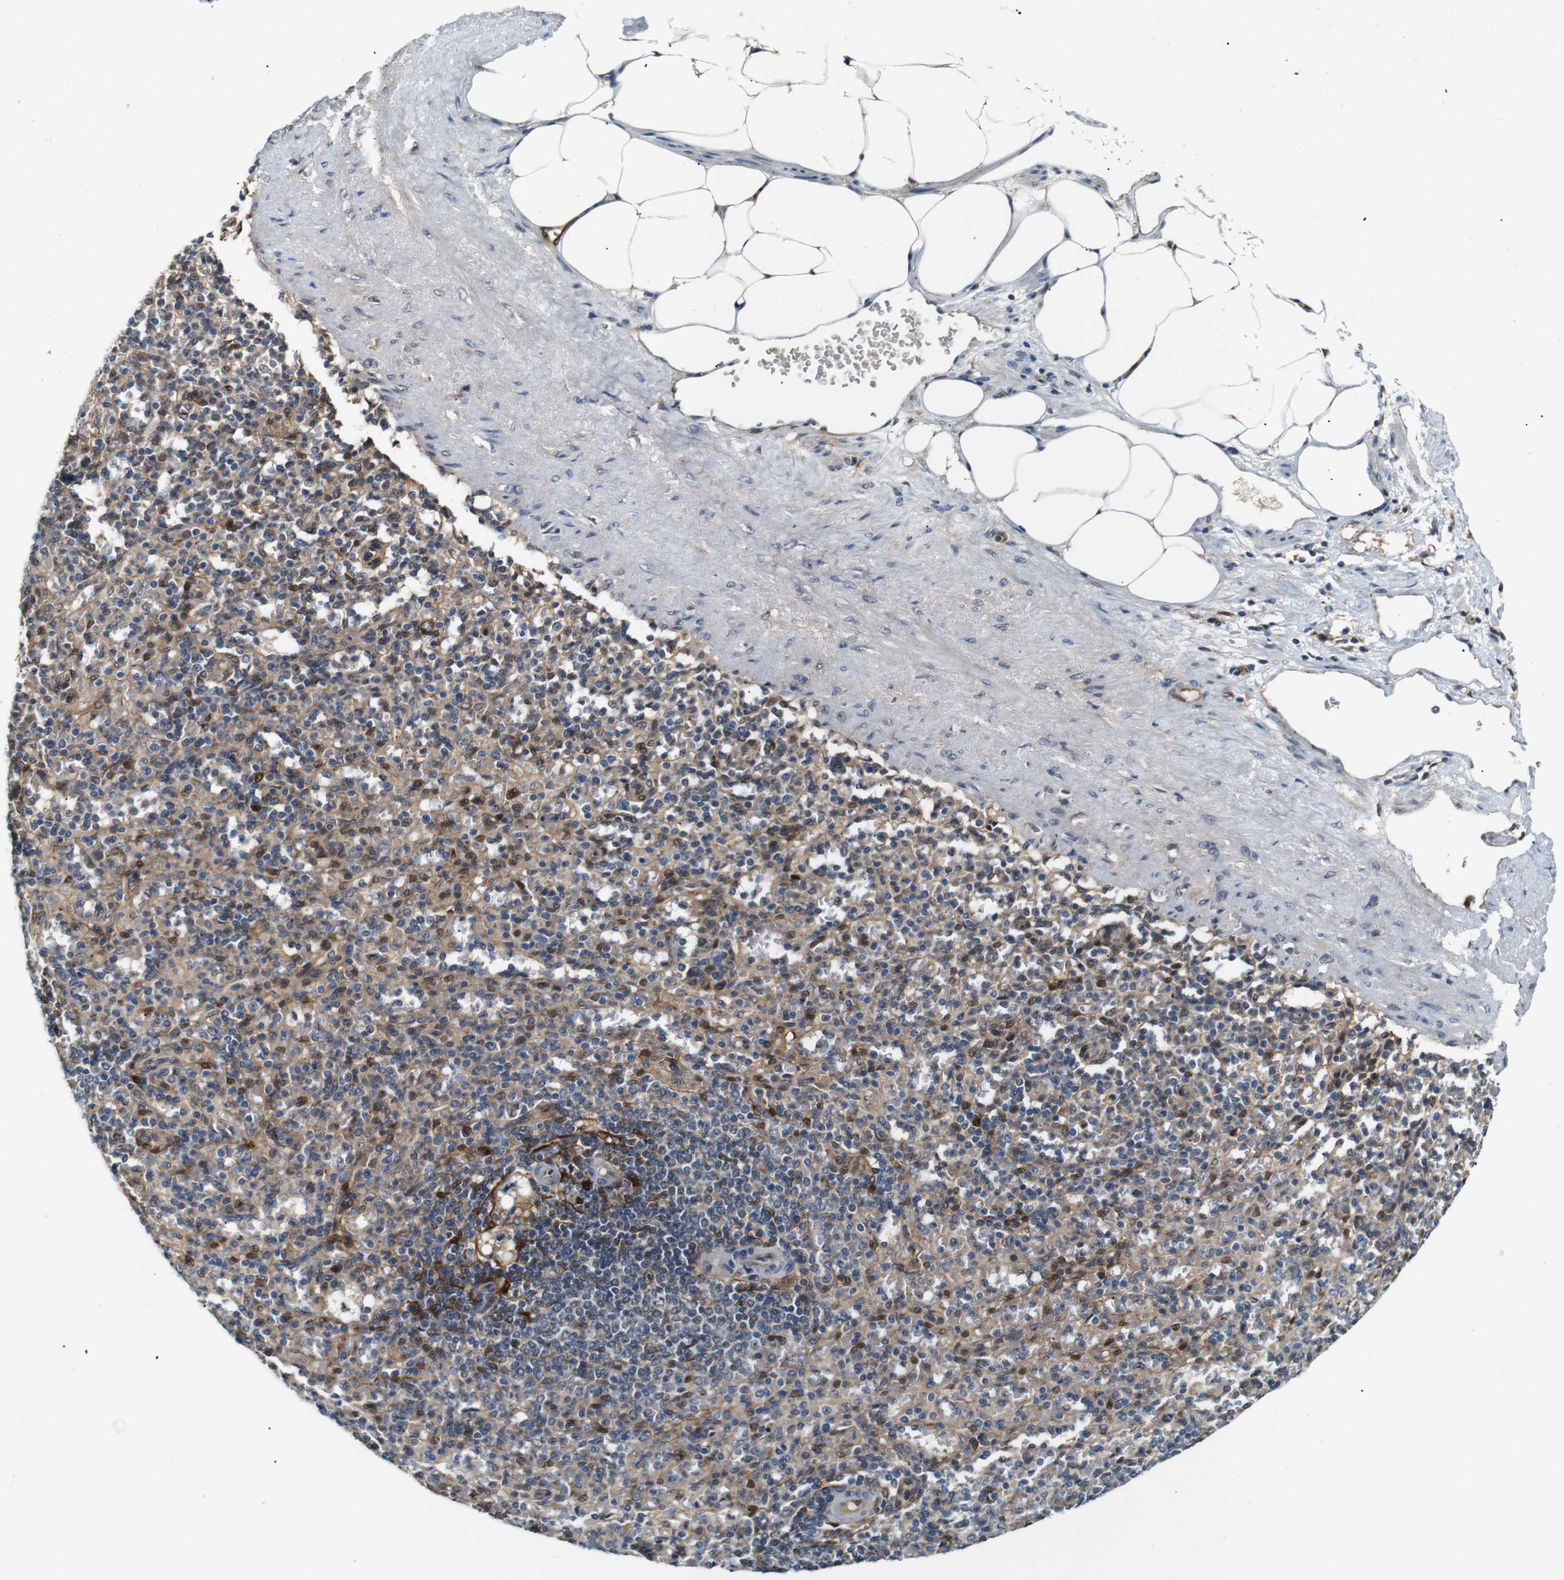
{"staining": {"intensity": "moderate", "quantity": "25%-75%", "location": "cytoplasmic/membranous,nuclear"}, "tissue": "spleen", "cell_type": "Cells in red pulp", "image_type": "normal", "snomed": [{"axis": "morphology", "description": "Normal tissue, NOS"}, {"axis": "topography", "description": "Spleen"}], "caption": "Protein staining of unremarkable spleen demonstrates moderate cytoplasmic/membranous,nuclear expression in about 25%-75% of cells in red pulp. The protein is shown in brown color, while the nuclei are stained blue.", "gene": "LXN", "patient": {"sex": "female", "age": 74}}